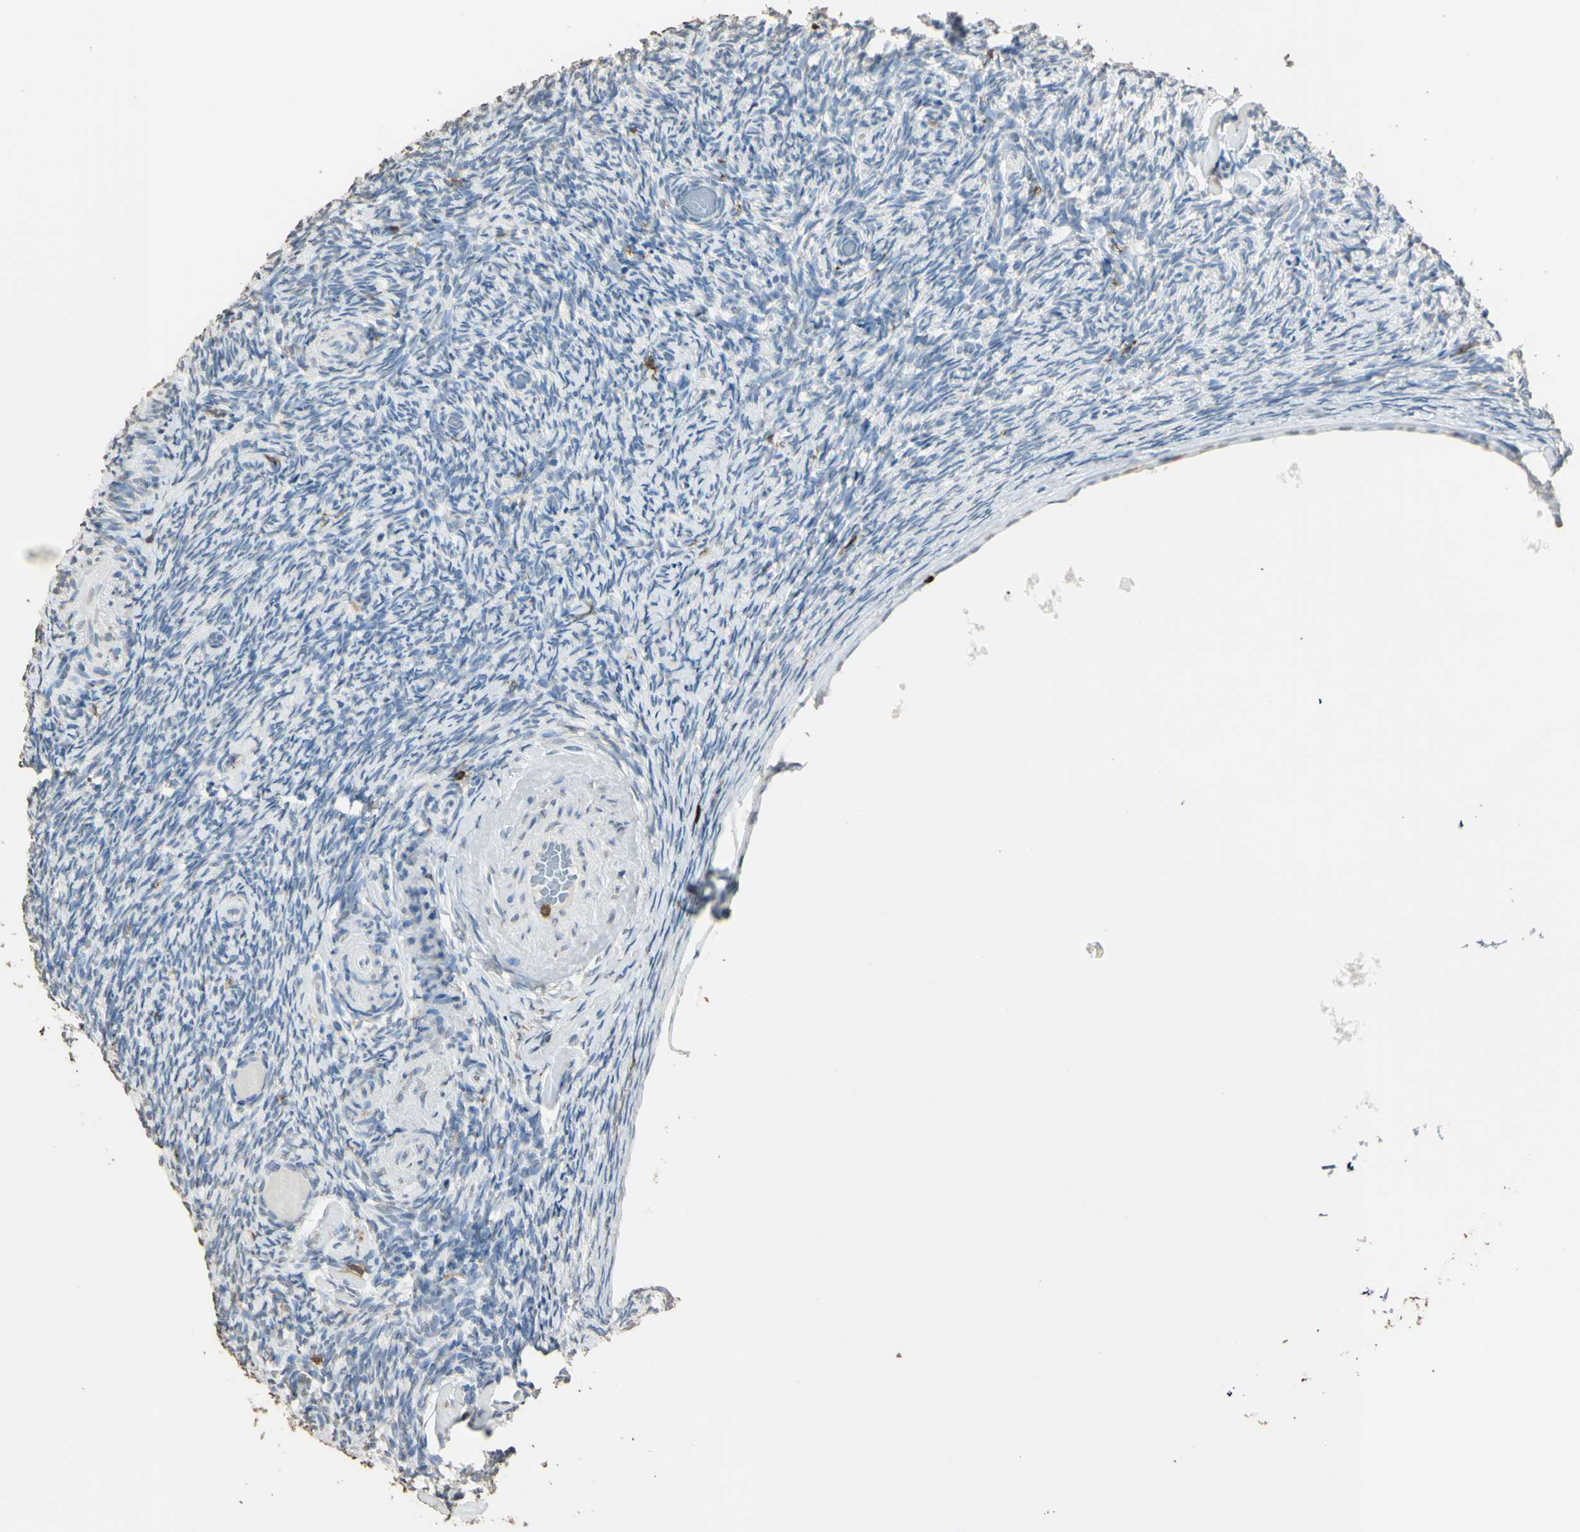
{"staining": {"intensity": "negative", "quantity": "none", "location": "none"}, "tissue": "ovary", "cell_type": "Ovarian stroma cells", "image_type": "normal", "snomed": [{"axis": "morphology", "description": "Normal tissue, NOS"}, {"axis": "topography", "description": "Ovary"}], "caption": "Immunohistochemical staining of unremarkable human ovary displays no significant positivity in ovarian stroma cells. (DAB immunohistochemistry (IHC) visualized using brightfield microscopy, high magnification).", "gene": "PSTPIP1", "patient": {"sex": "female", "age": 60}}